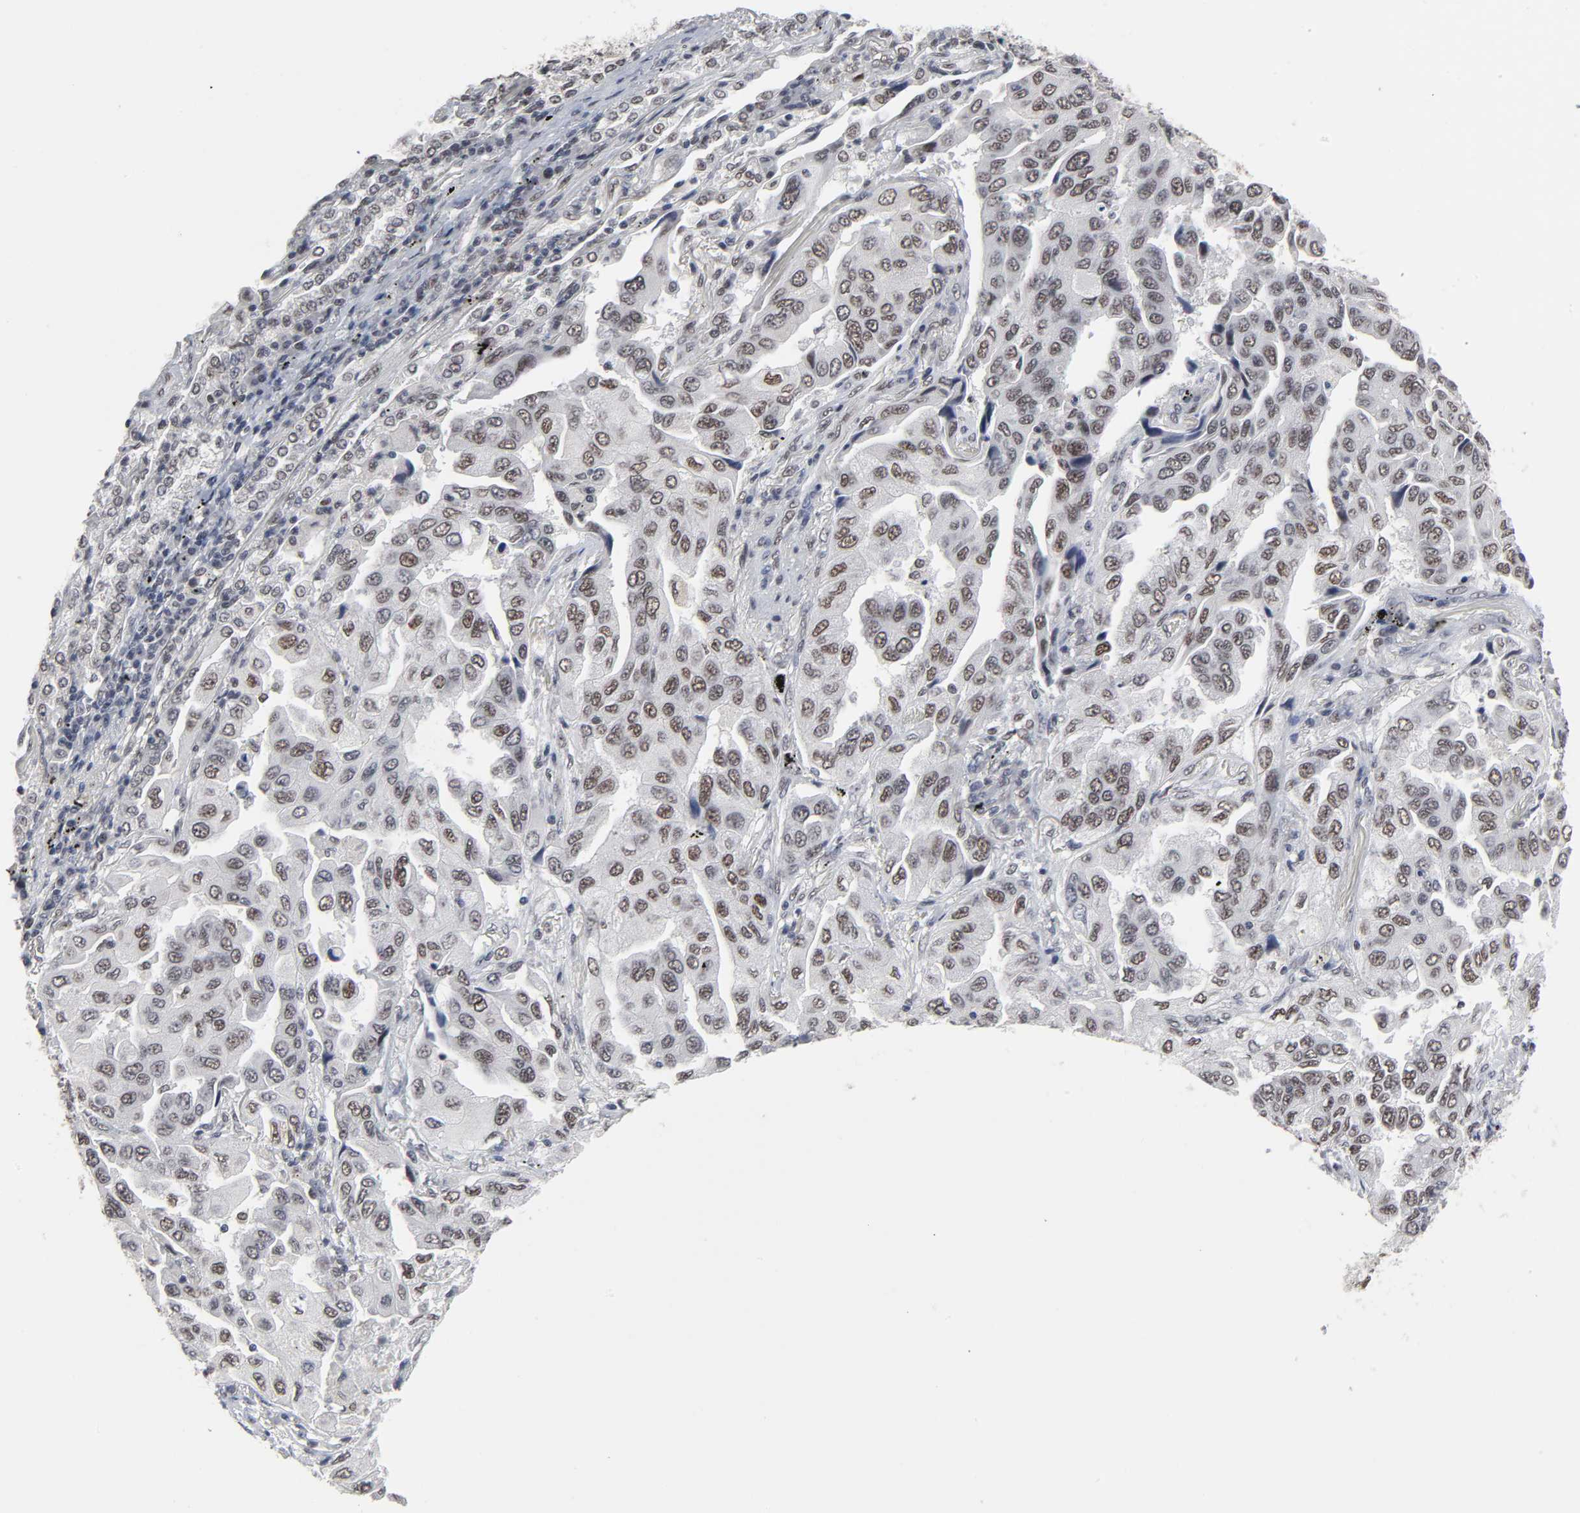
{"staining": {"intensity": "weak", "quantity": ">75%", "location": "nuclear"}, "tissue": "lung cancer", "cell_type": "Tumor cells", "image_type": "cancer", "snomed": [{"axis": "morphology", "description": "Adenocarcinoma, NOS"}, {"axis": "topography", "description": "Lung"}], "caption": "Protein positivity by IHC demonstrates weak nuclear expression in approximately >75% of tumor cells in lung cancer.", "gene": "TRIM33", "patient": {"sex": "female", "age": 65}}